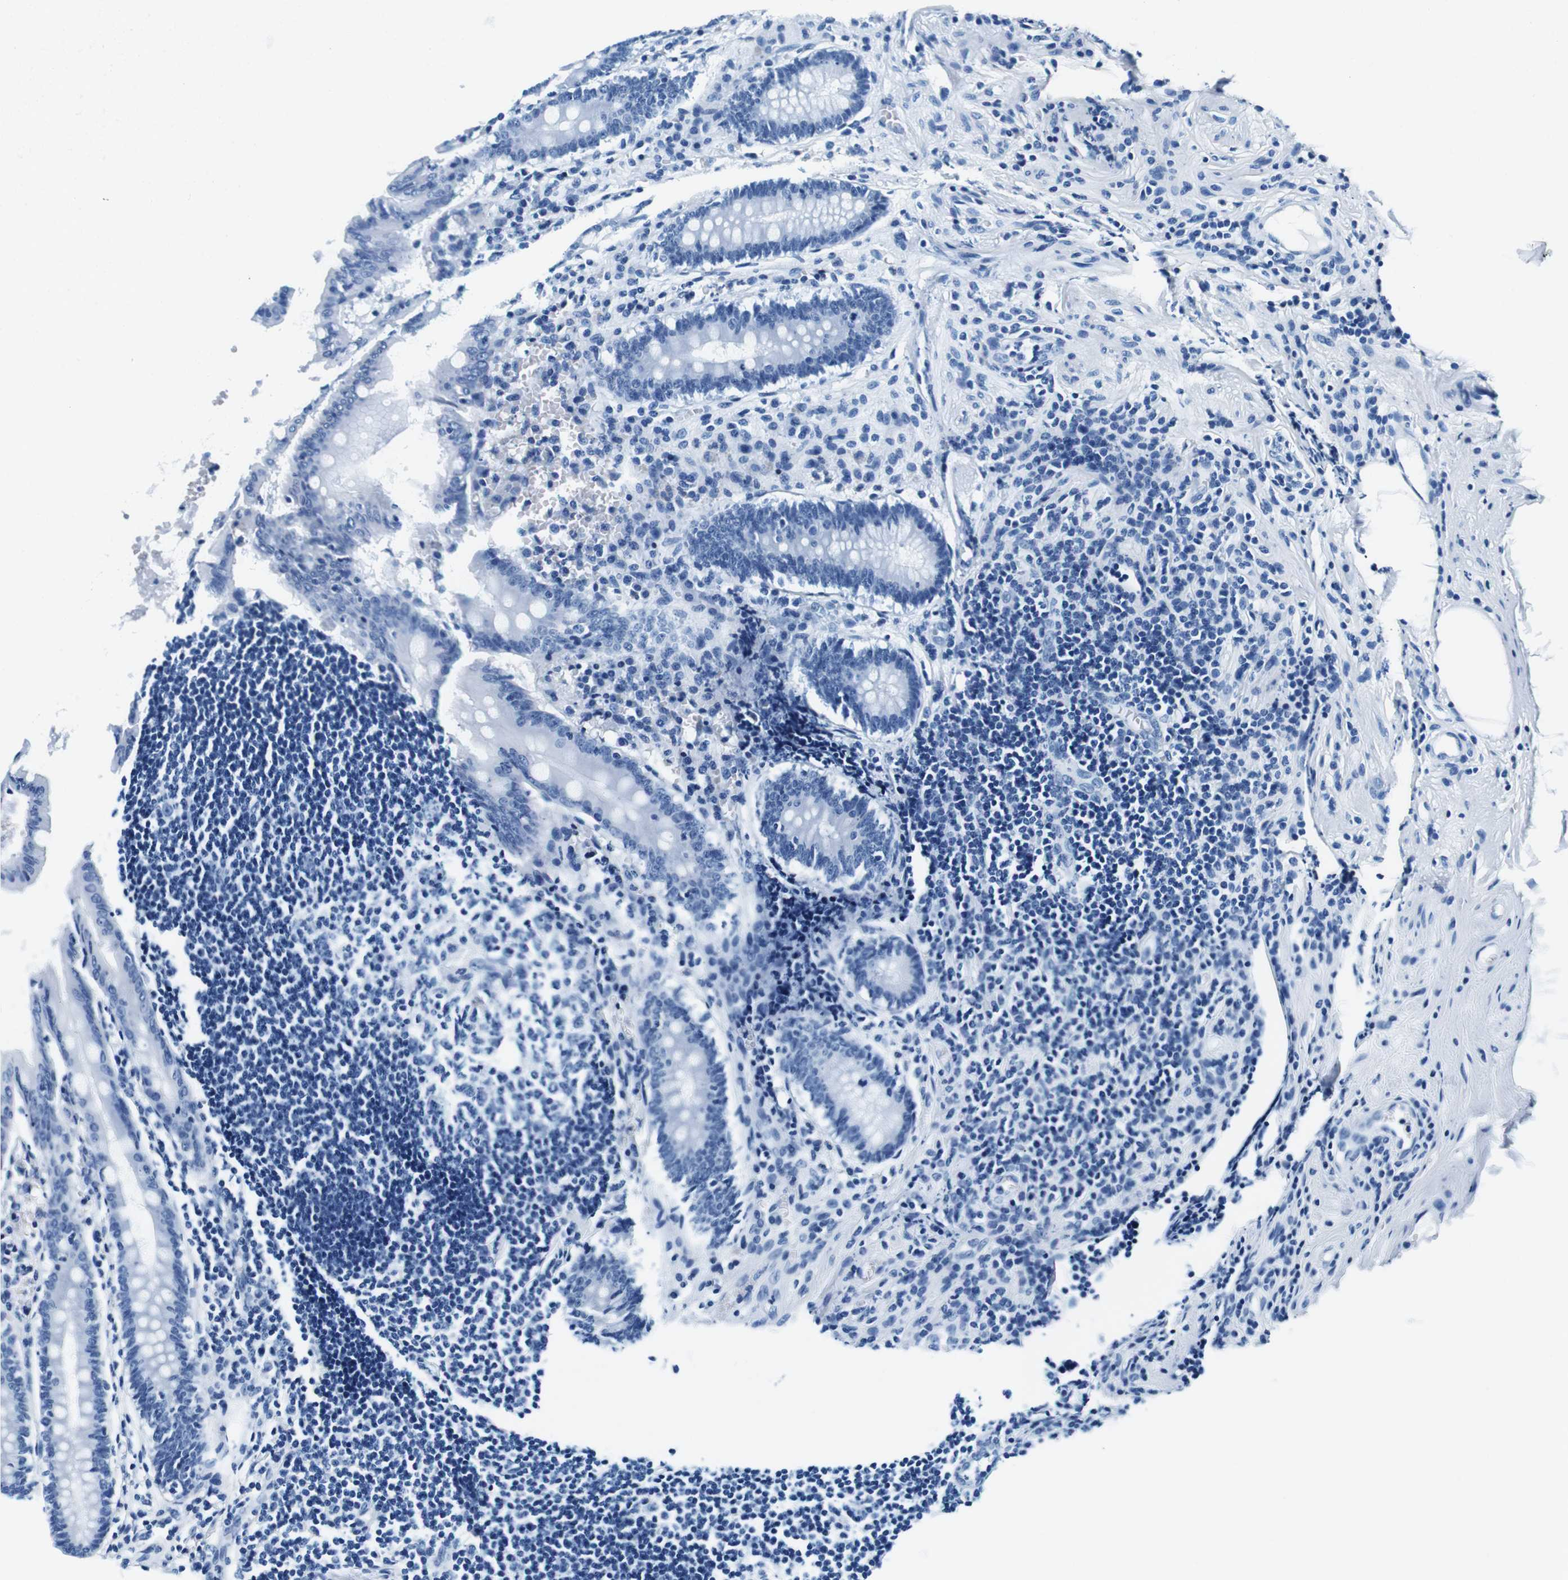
{"staining": {"intensity": "negative", "quantity": "none", "location": "none"}, "tissue": "appendix", "cell_type": "Glandular cells", "image_type": "normal", "snomed": [{"axis": "morphology", "description": "Normal tissue, NOS"}, {"axis": "topography", "description": "Appendix"}], "caption": "Immunohistochemistry image of benign appendix: human appendix stained with DAB (3,3'-diaminobenzidine) shows no significant protein positivity in glandular cells.", "gene": "ELANE", "patient": {"sex": "female", "age": 50}}